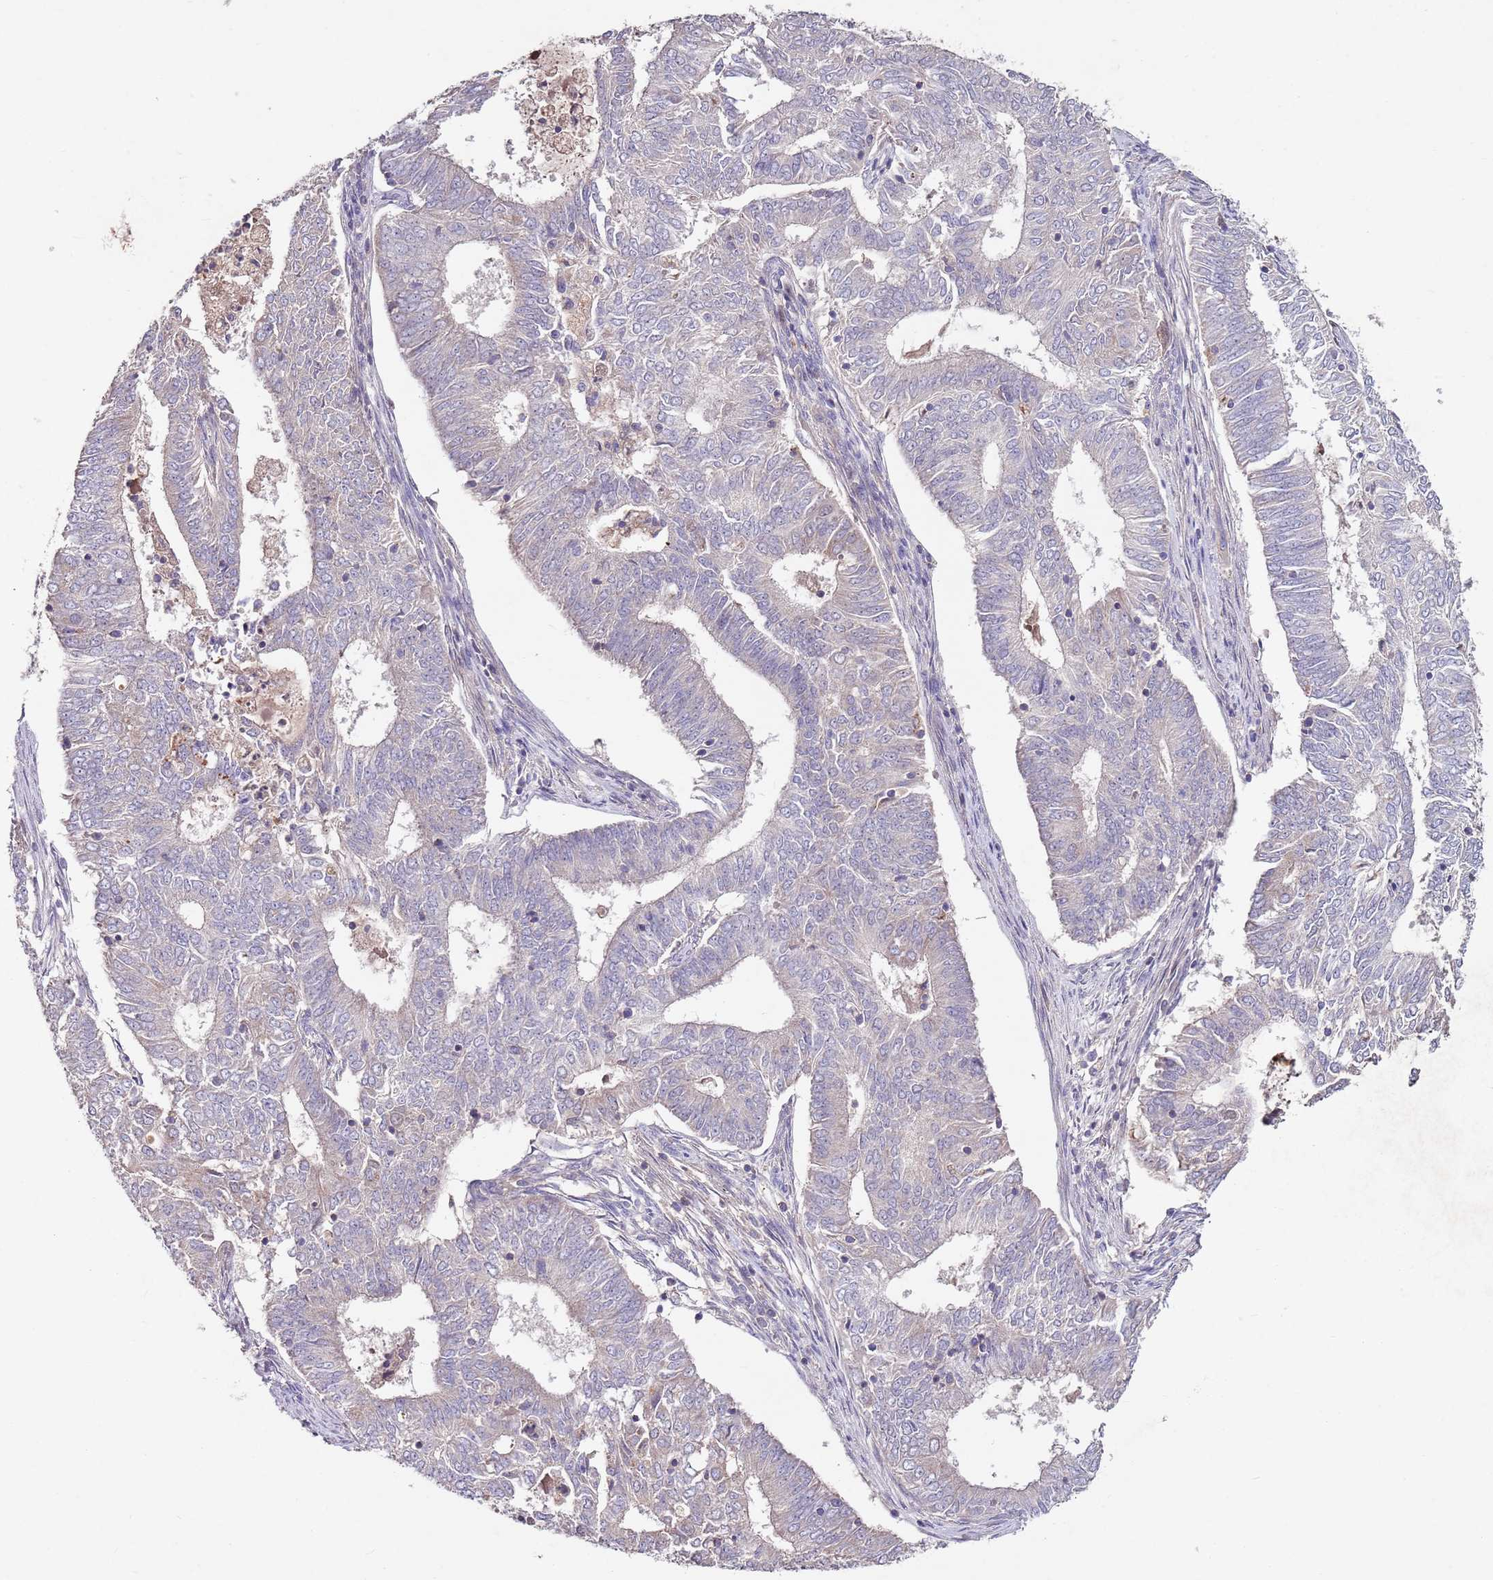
{"staining": {"intensity": "negative", "quantity": "none", "location": "none"}, "tissue": "endometrial cancer", "cell_type": "Tumor cells", "image_type": "cancer", "snomed": [{"axis": "morphology", "description": "Adenocarcinoma, NOS"}, {"axis": "topography", "description": "Endometrium"}], "caption": "This is a photomicrograph of IHC staining of endometrial cancer, which shows no expression in tumor cells. (DAB immunohistochemistry (IHC) visualized using brightfield microscopy, high magnification).", "gene": "NRDE2", "patient": {"sex": "female", "age": 62}}